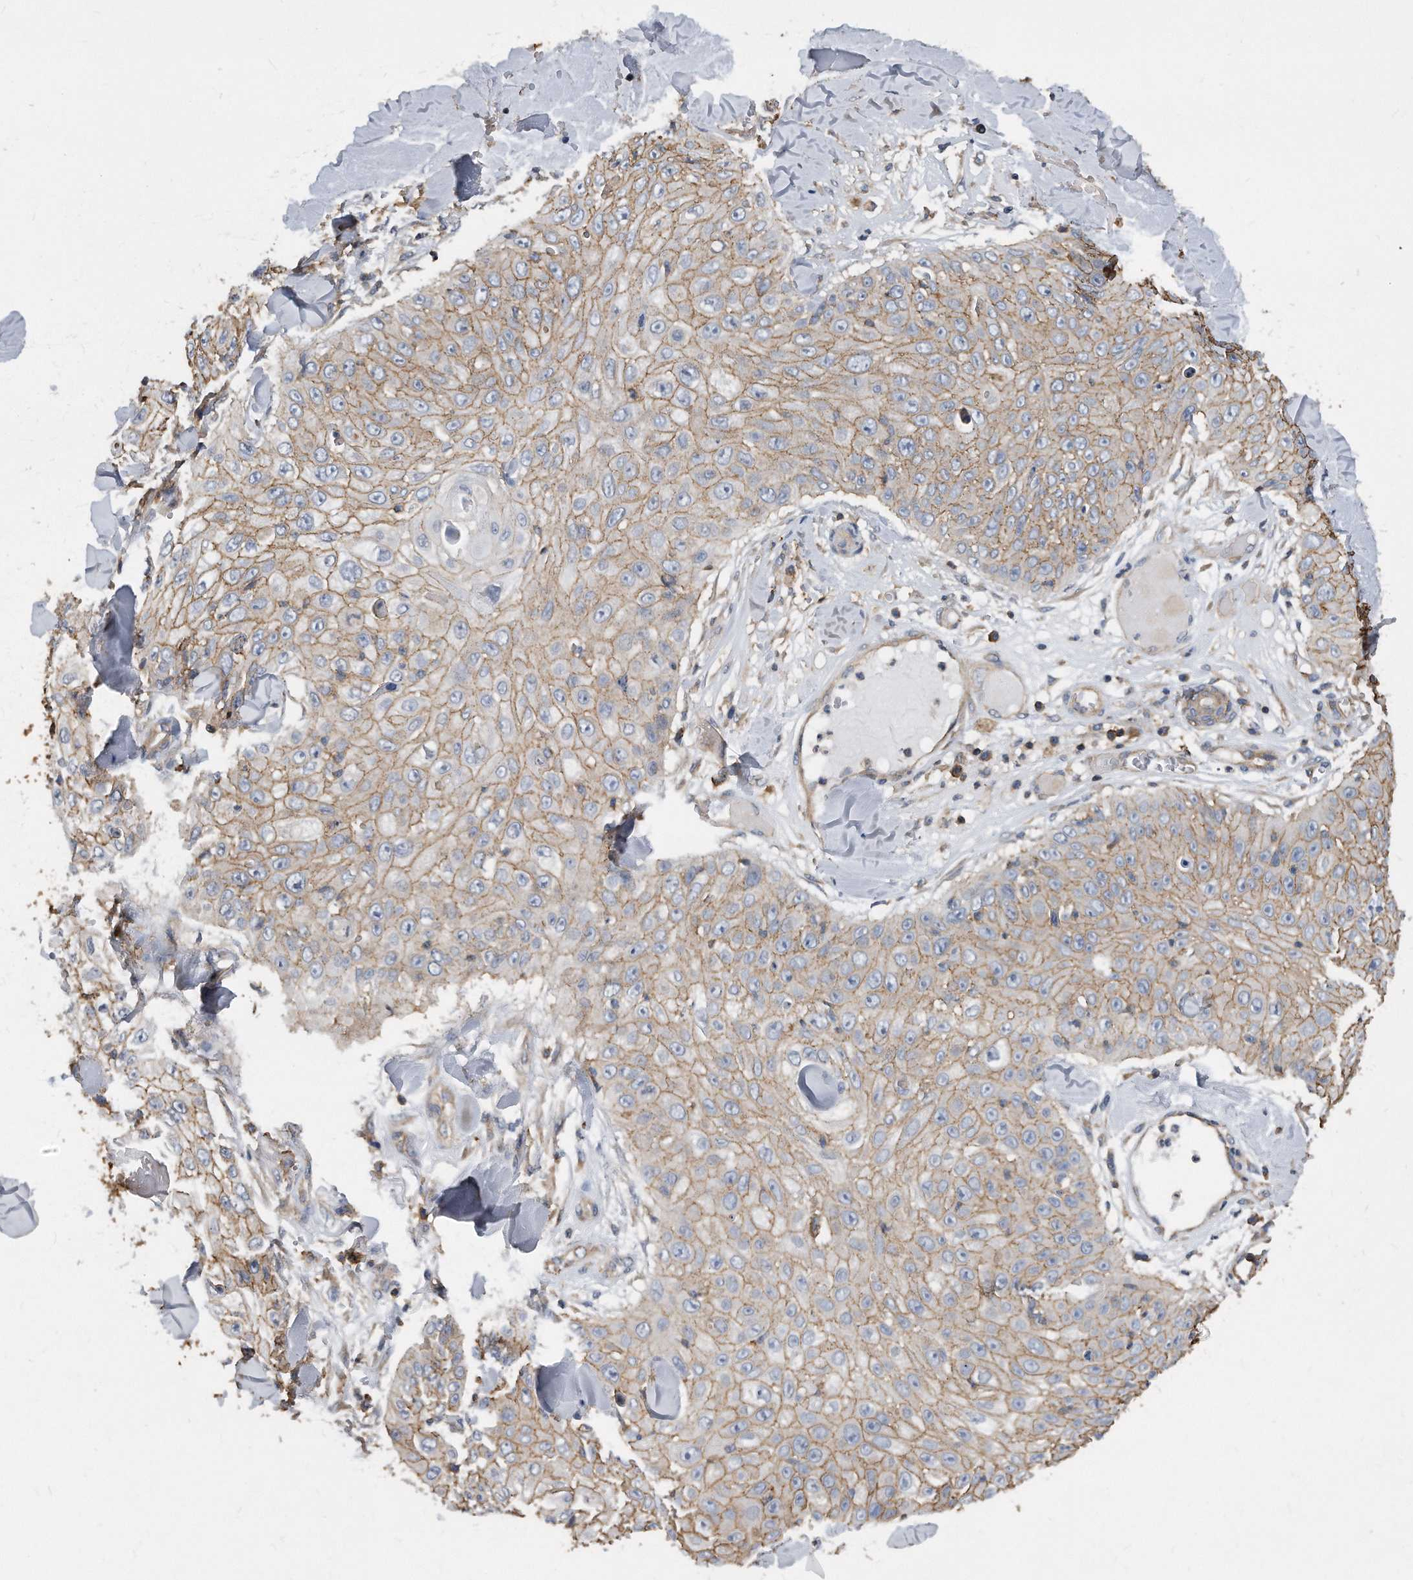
{"staining": {"intensity": "weak", "quantity": ">75%", "location": "cytoplasmic/membranous"}, "tissue": "skin cancer", "cell_type": "Tumor cells", "image_type": "cancer", "snomed": [{"axis": "morphology", "description": "Squamous cell carcinoma, NOS"}, {"axis": "topography", "description": "Skin"}], "caption": "A histopathology image of human squamous cell carcinoma (skin) stained for a protein exhibits weak cytoplasmic/membranous brown staining in tumor cells.", "gene": "ATG5", "patient": {"sex": "male", "age": 86}}